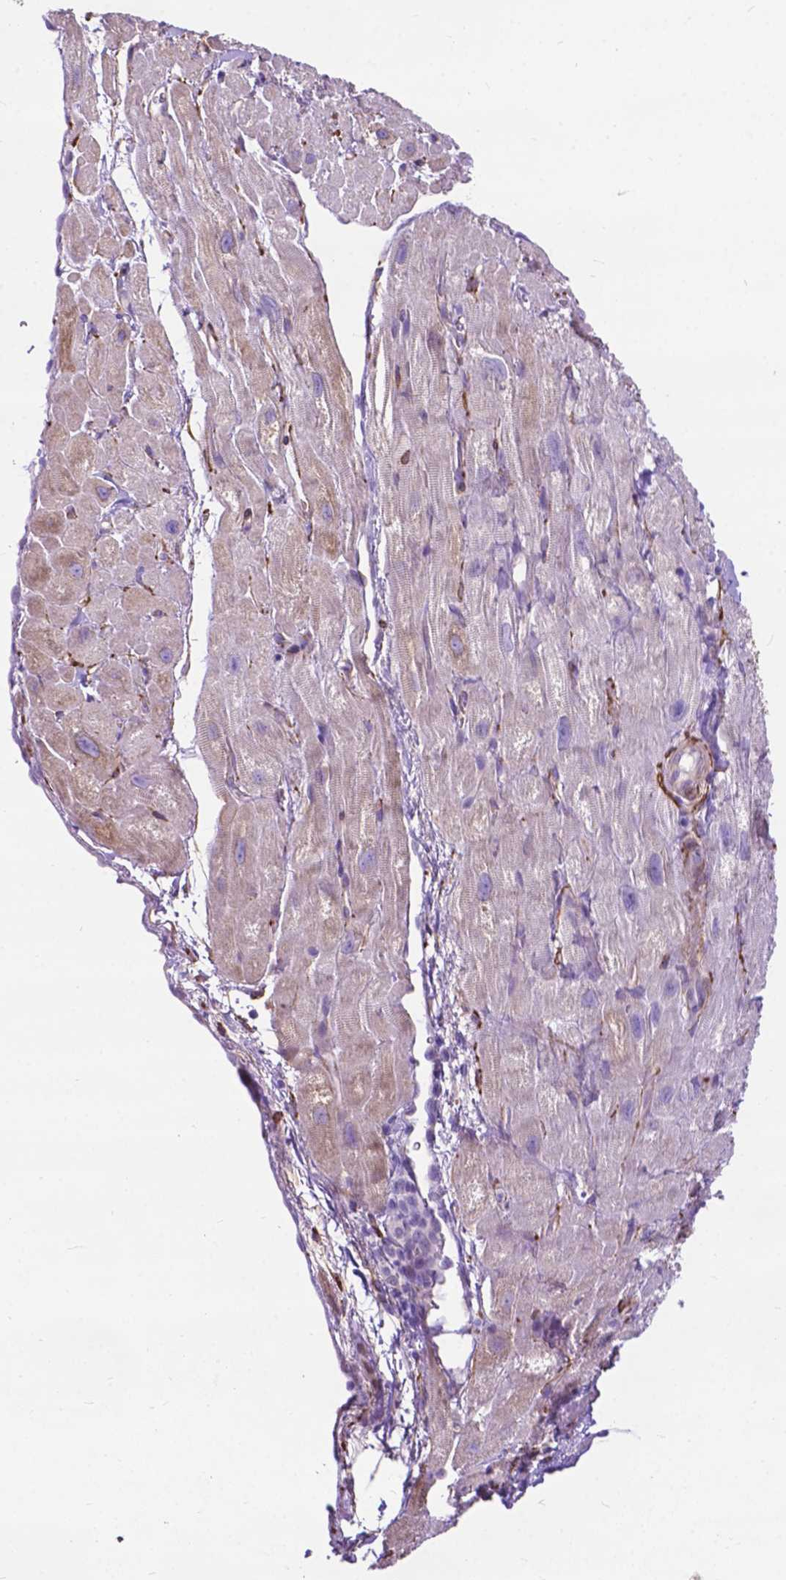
{"staining": {"intensity": "negative", "quantity": "none", "location": "none"}, "tissue": "heart muscle", "cell_type": "Cardiomyocytes", "image_type": "normal", "snomed": [{"axis": "morphology", "description": "Normal tissue, NOS"}, {"axis": "topography", "description": "Heart"}], "caption": "Protein analysis of benign heart muscle exhibits no significant expression in cardiomyocytes. The staining was performed using DAB (3,3'-diaminobenzidine) to visualize the protein expression in brown, while the nuclei were stained in blue with hematoxylin (Magnification: 20x).", "gene": "PCDHA12", "patient": {"sex": "female", "age": 62}}